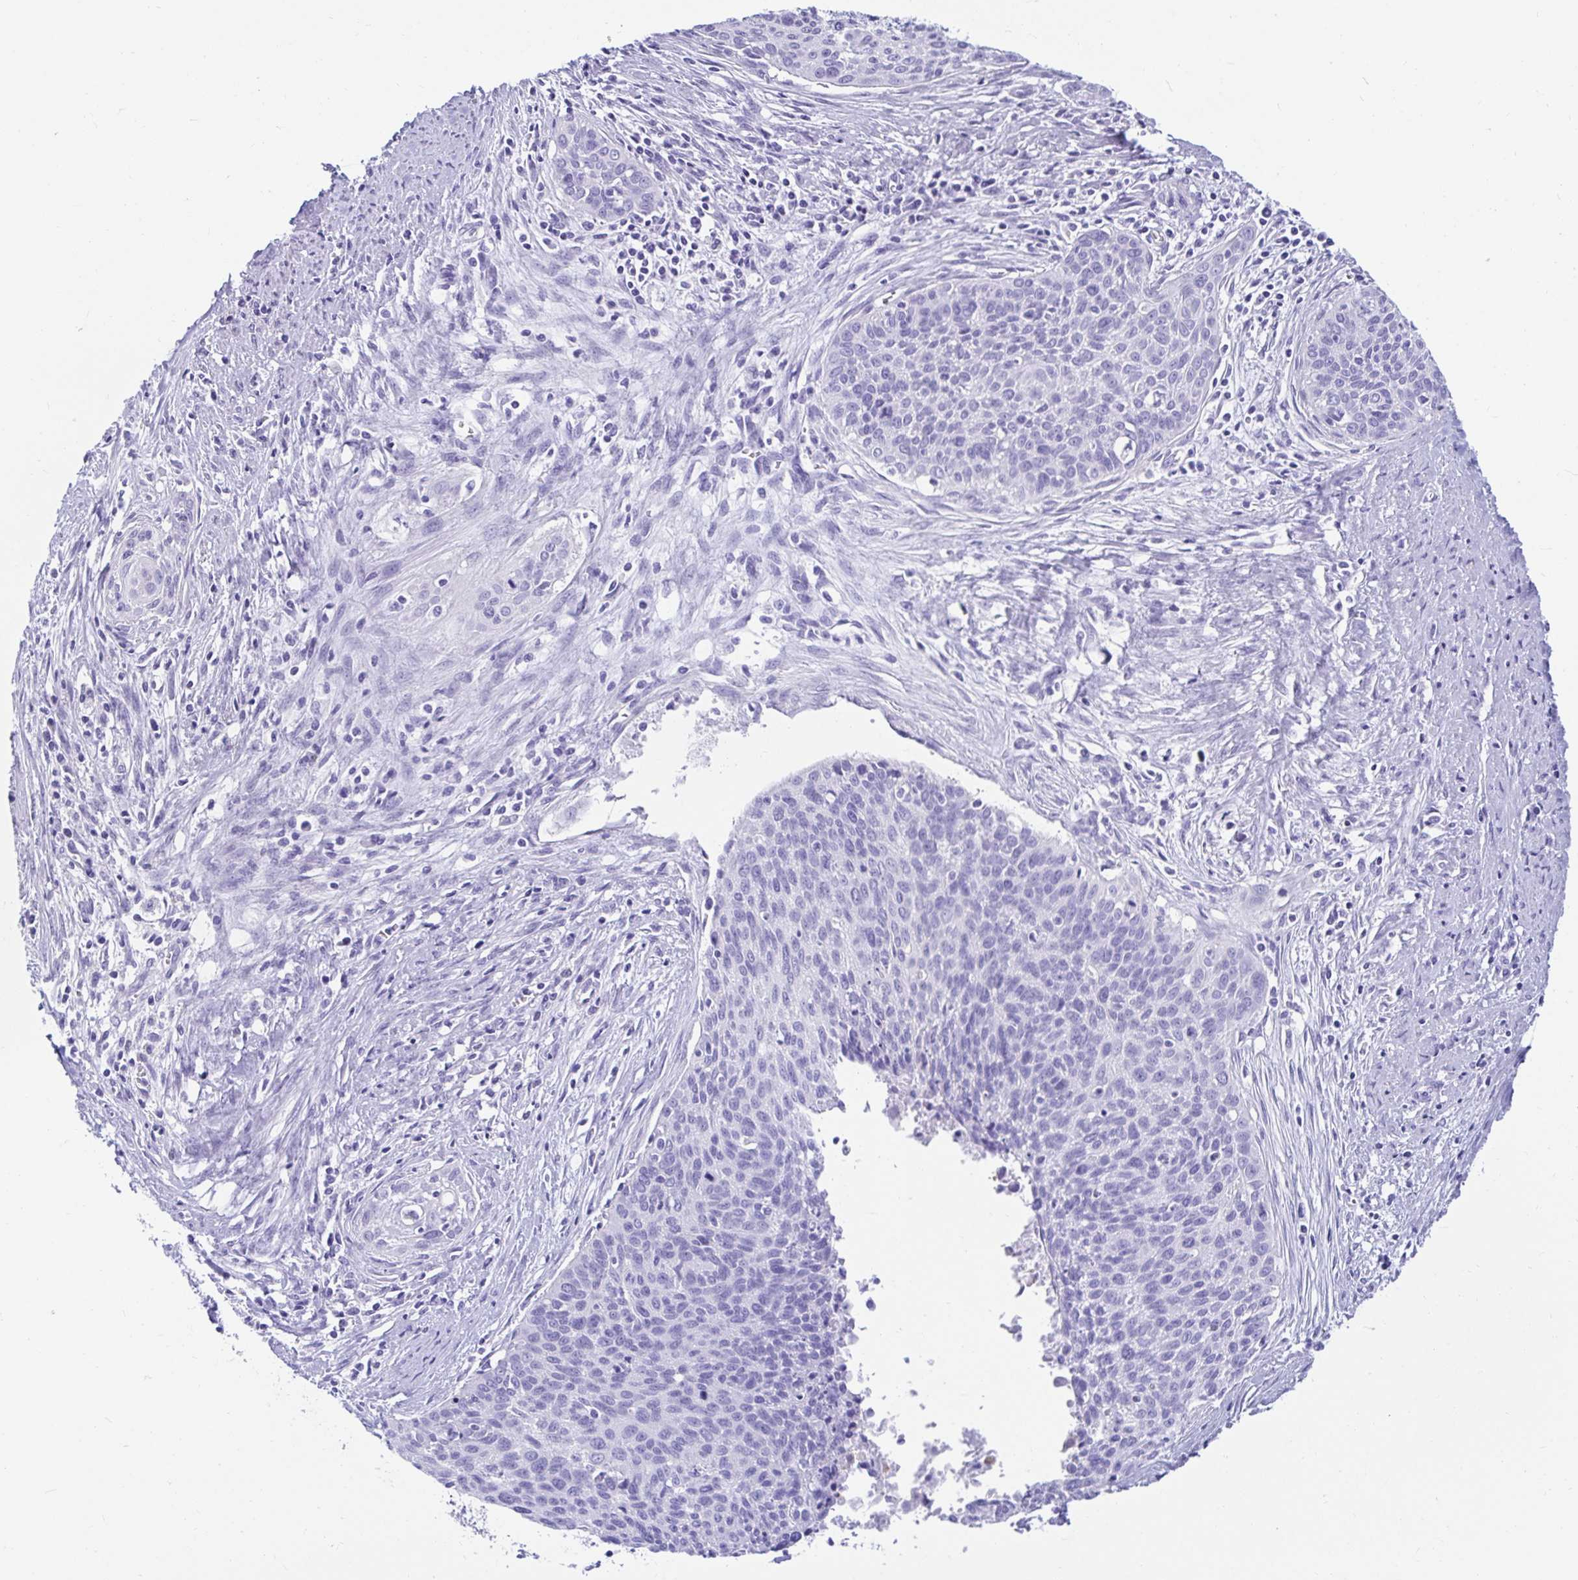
{"staining": {"intensity": "negative", "quantity": "none", "location": "none"}, "tissue": "cervical cancer", "cell_type": "Tumor cells", "image_type": "cancer", "snomed": [{"axis": "morphology", "description": "Squamous cell carcinoma, NOS"}, {"axis": "topography", "description": "Cervix"}], "caption": "DAB (3,3'-diaminobenzidine) immunohistochemical staining of human cervical squamous cell carcinoma reveals no significant expression in tumor cells.", "gene": "ZPBP2", "patient": {"sex": "female", "age": 55}}